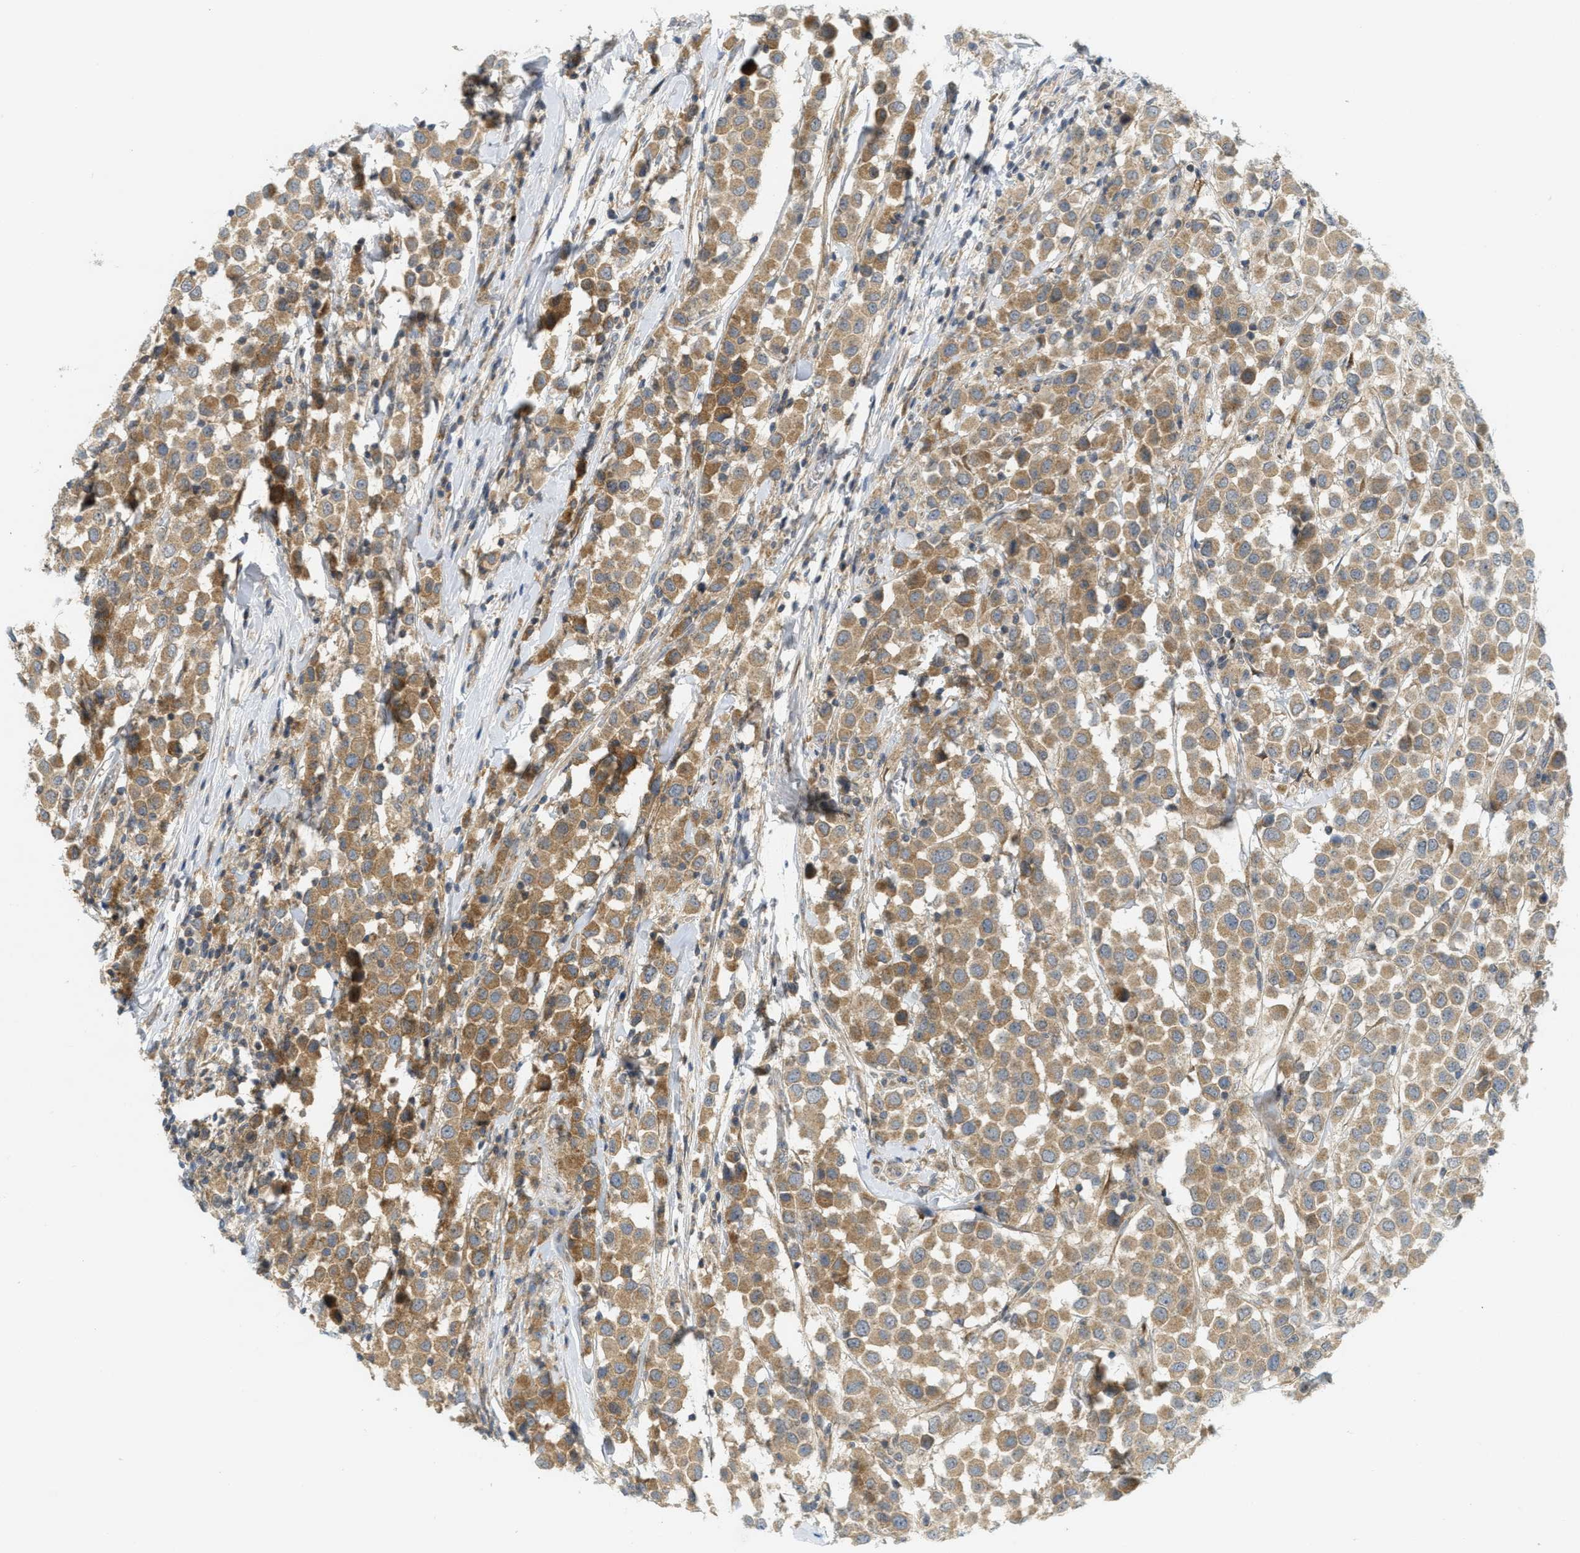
{"staining": {"intensity": "moderate", "quantity": ">75%", "location": "cytoplasmic/membranous"}, "tissue": "breast cancer", "cell_type": "Tumor cells", "image_type": "cancer", "snomed": [{"axis": "morphology", "description": "Duct carcinoma"}, {"axis": "topography", "description": "Breast"}], "caption": "A medium amount of moderate cytoplasmic/membranous staining is present in about >75% of tumor cells in breast cancer (intraductal carcinoma) tissue. (Brightfield microscopy of DAB IHC at high magnification).", "gene": "PROC", "patient": {"sex": "female", "age": 61}}